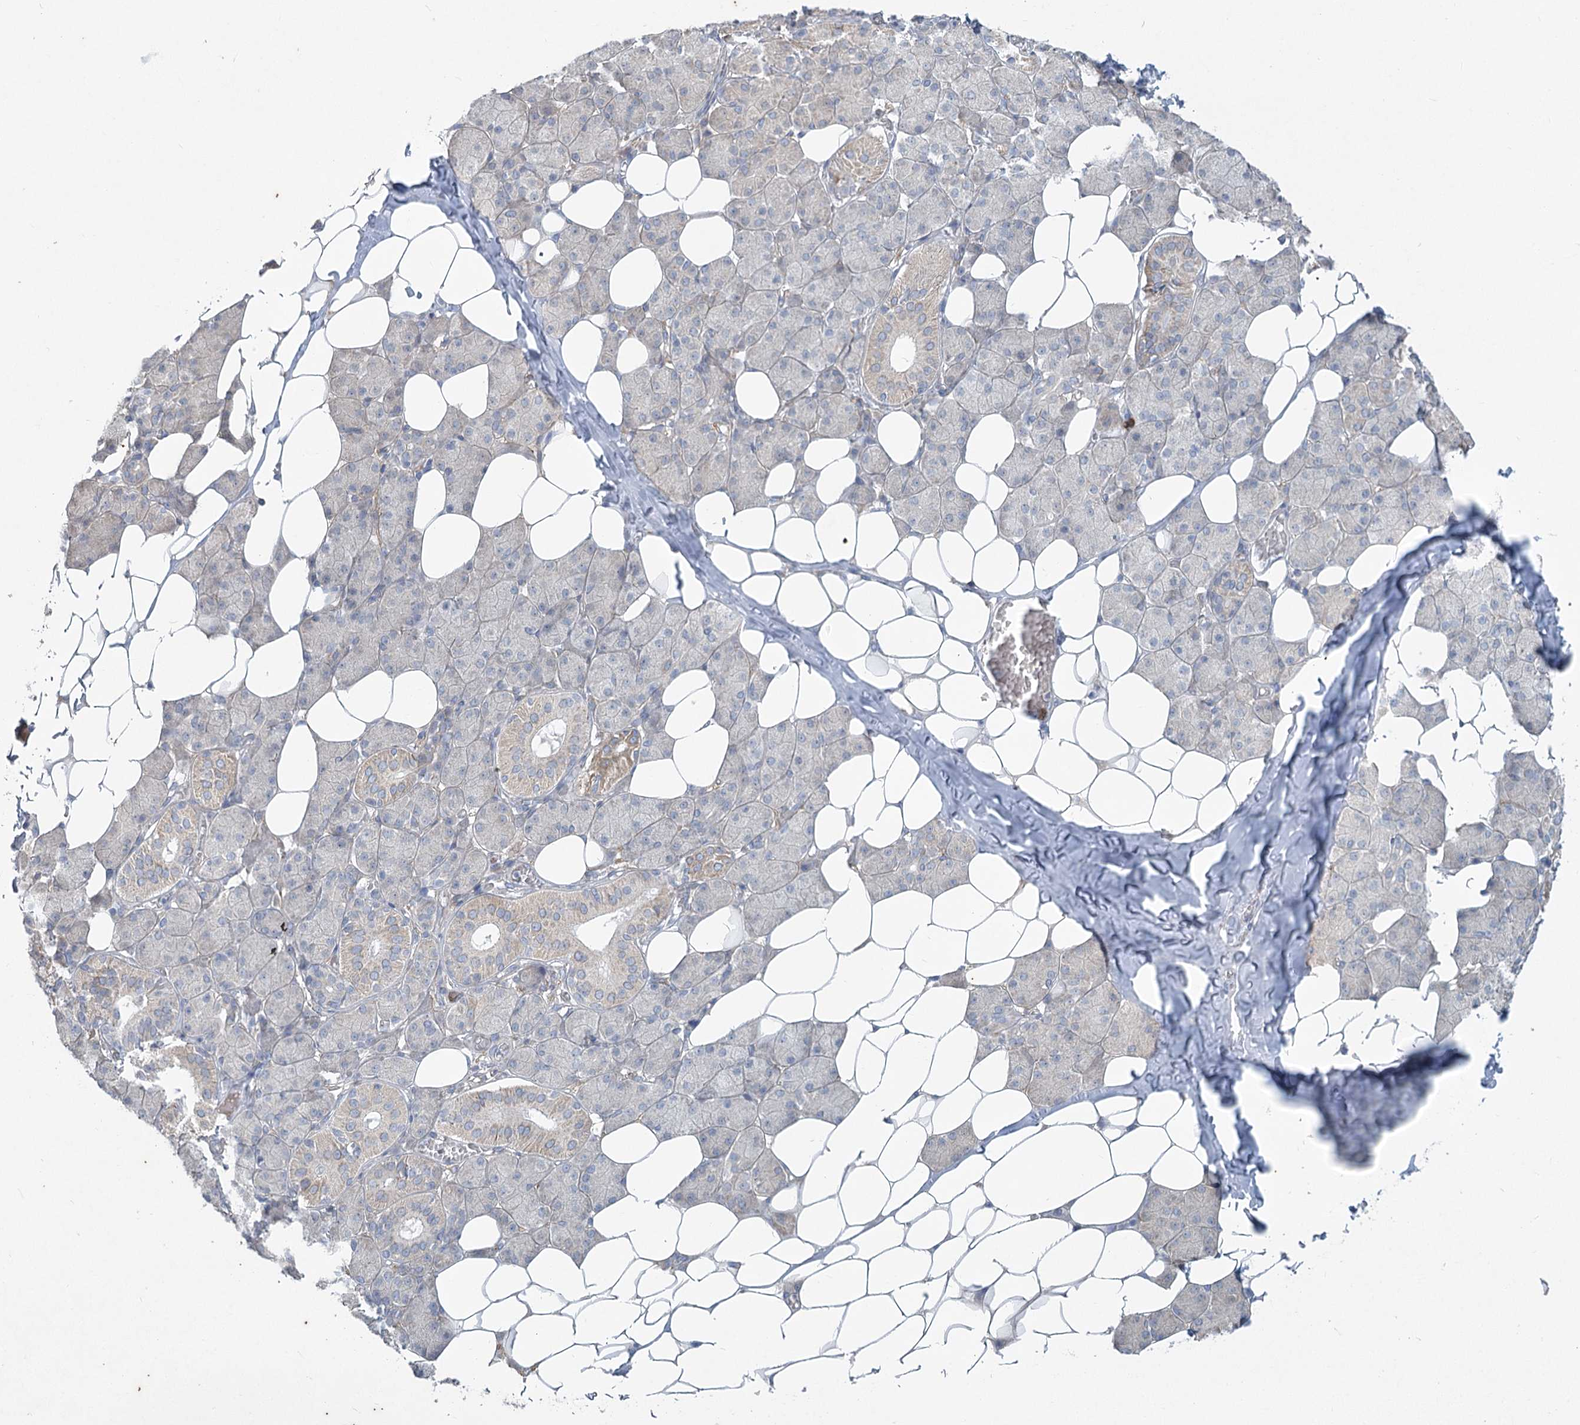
{"staining": {"intensity": "weak", "quantity": "25%-75%", "location": "cytoplasmic/membranous"}, "tissue": "salivary gland", "cell_type": "Glandular cells", "image_type": "normal", "snomed": [{"axis": "morphology", "description": "Normal tissue, NOS"}, {"axis": "topography", "description": "Salivary gland"}], "caption": "Brown immunohistochemical staining in unremarkable salivary gland displays weak cytoplasmic/membranous positivity in about 25%-75% of glandular cells.", "gene": "PLA2G12A", "patient": {"sex": "female", "age": 33}}